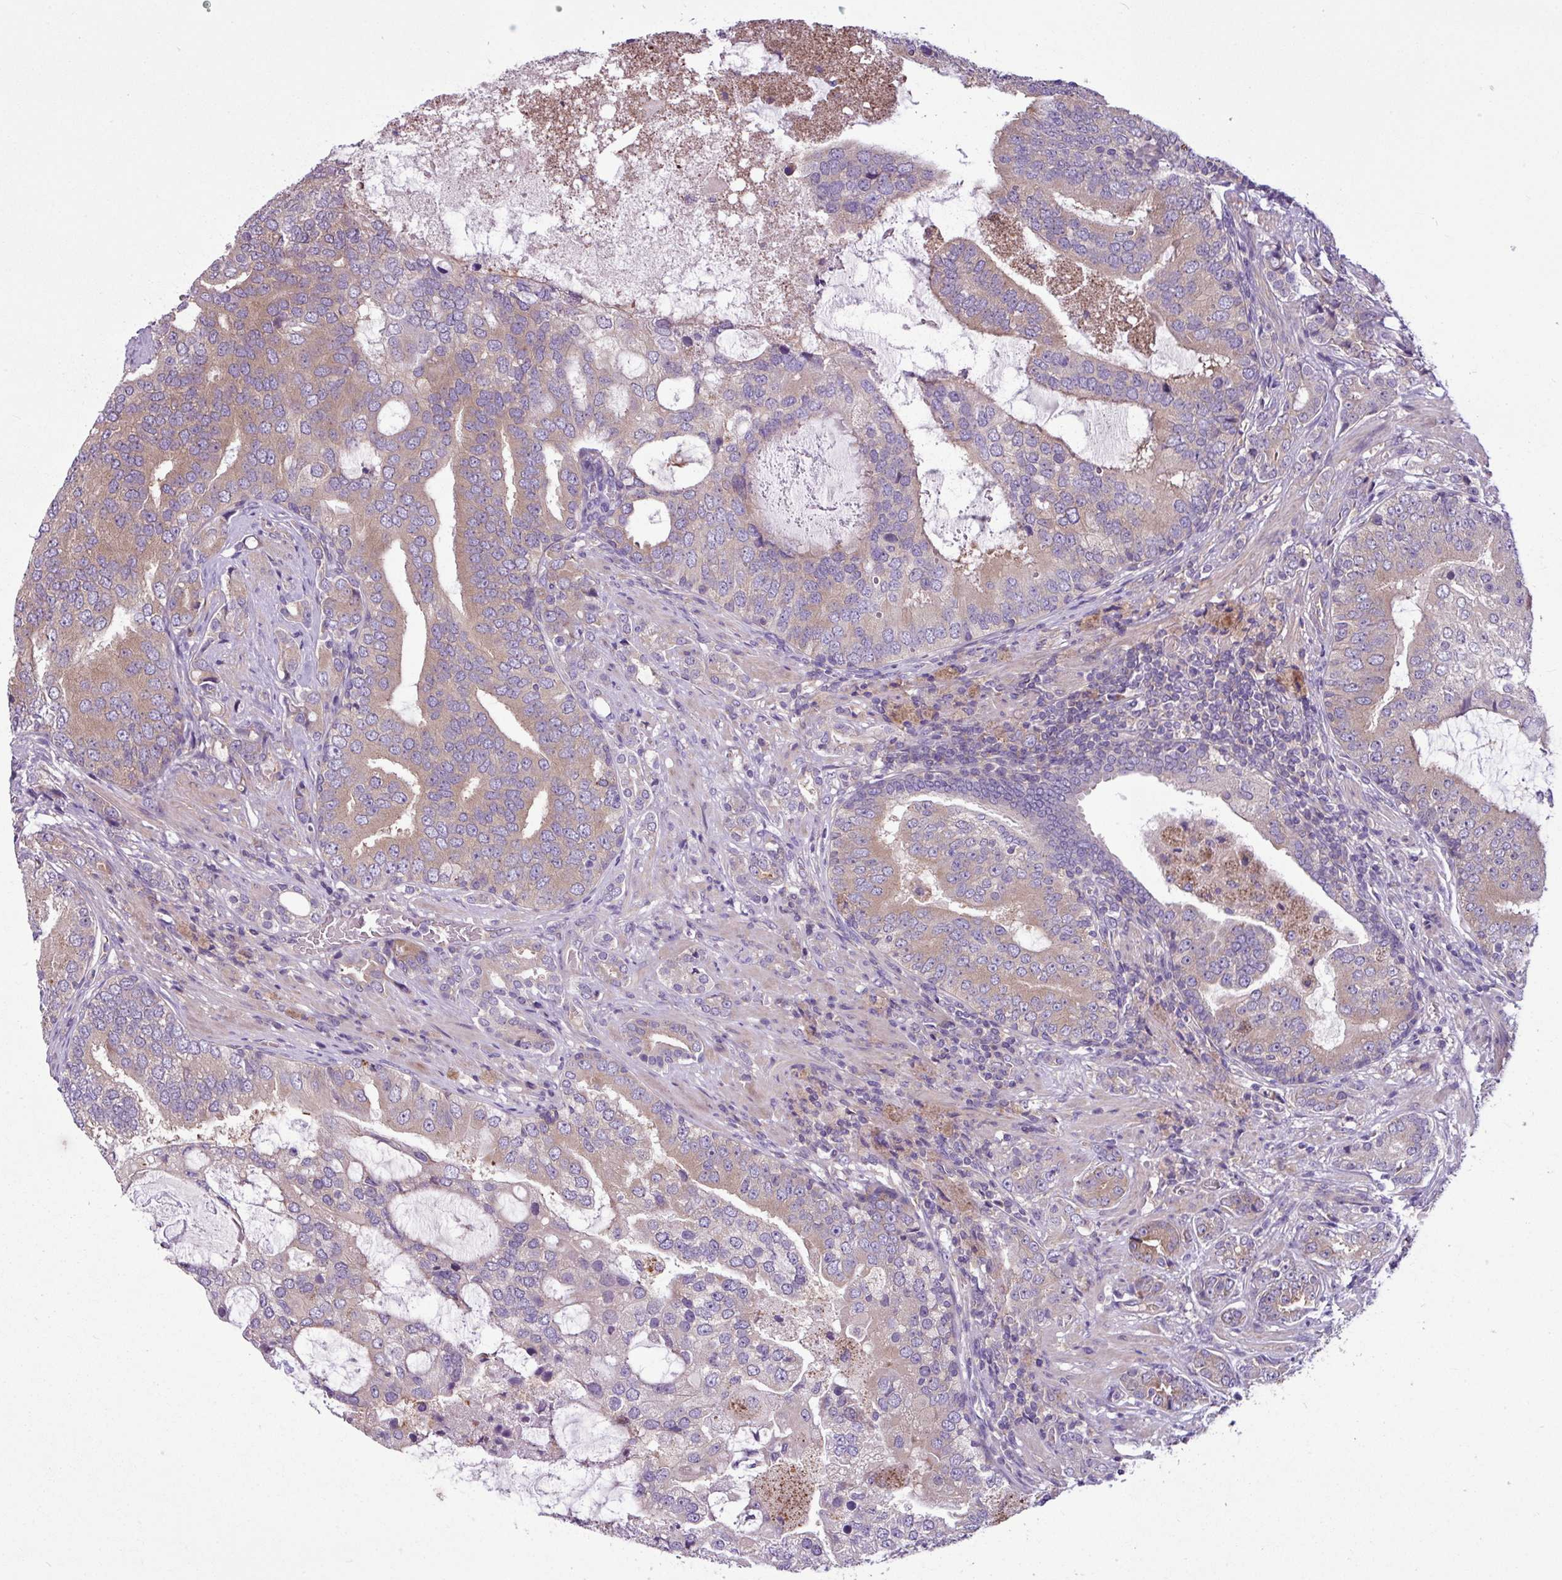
{"staining": {"intensity": "moderate", "quantity": "25%-75%", "location": "cytoplasmic/membranous"}, "tissue": "prostate cancer", "cell_type": "Tumor cells", "image_type": "cancer", "snomed": [{"axis": "morphology", "description": "Adenocarcinoma, High grade"}, {"axis": "topography", "description": "Prostate"}], "caption": "This is a micrograph of IHC staining of high-grade adenocarcinoma (prostate), which shows moderate expression in the cytoplasmic/membranous of tumor cells.", "gene": "MROH2A", "patient": {"sex": "male", "age": 55}}